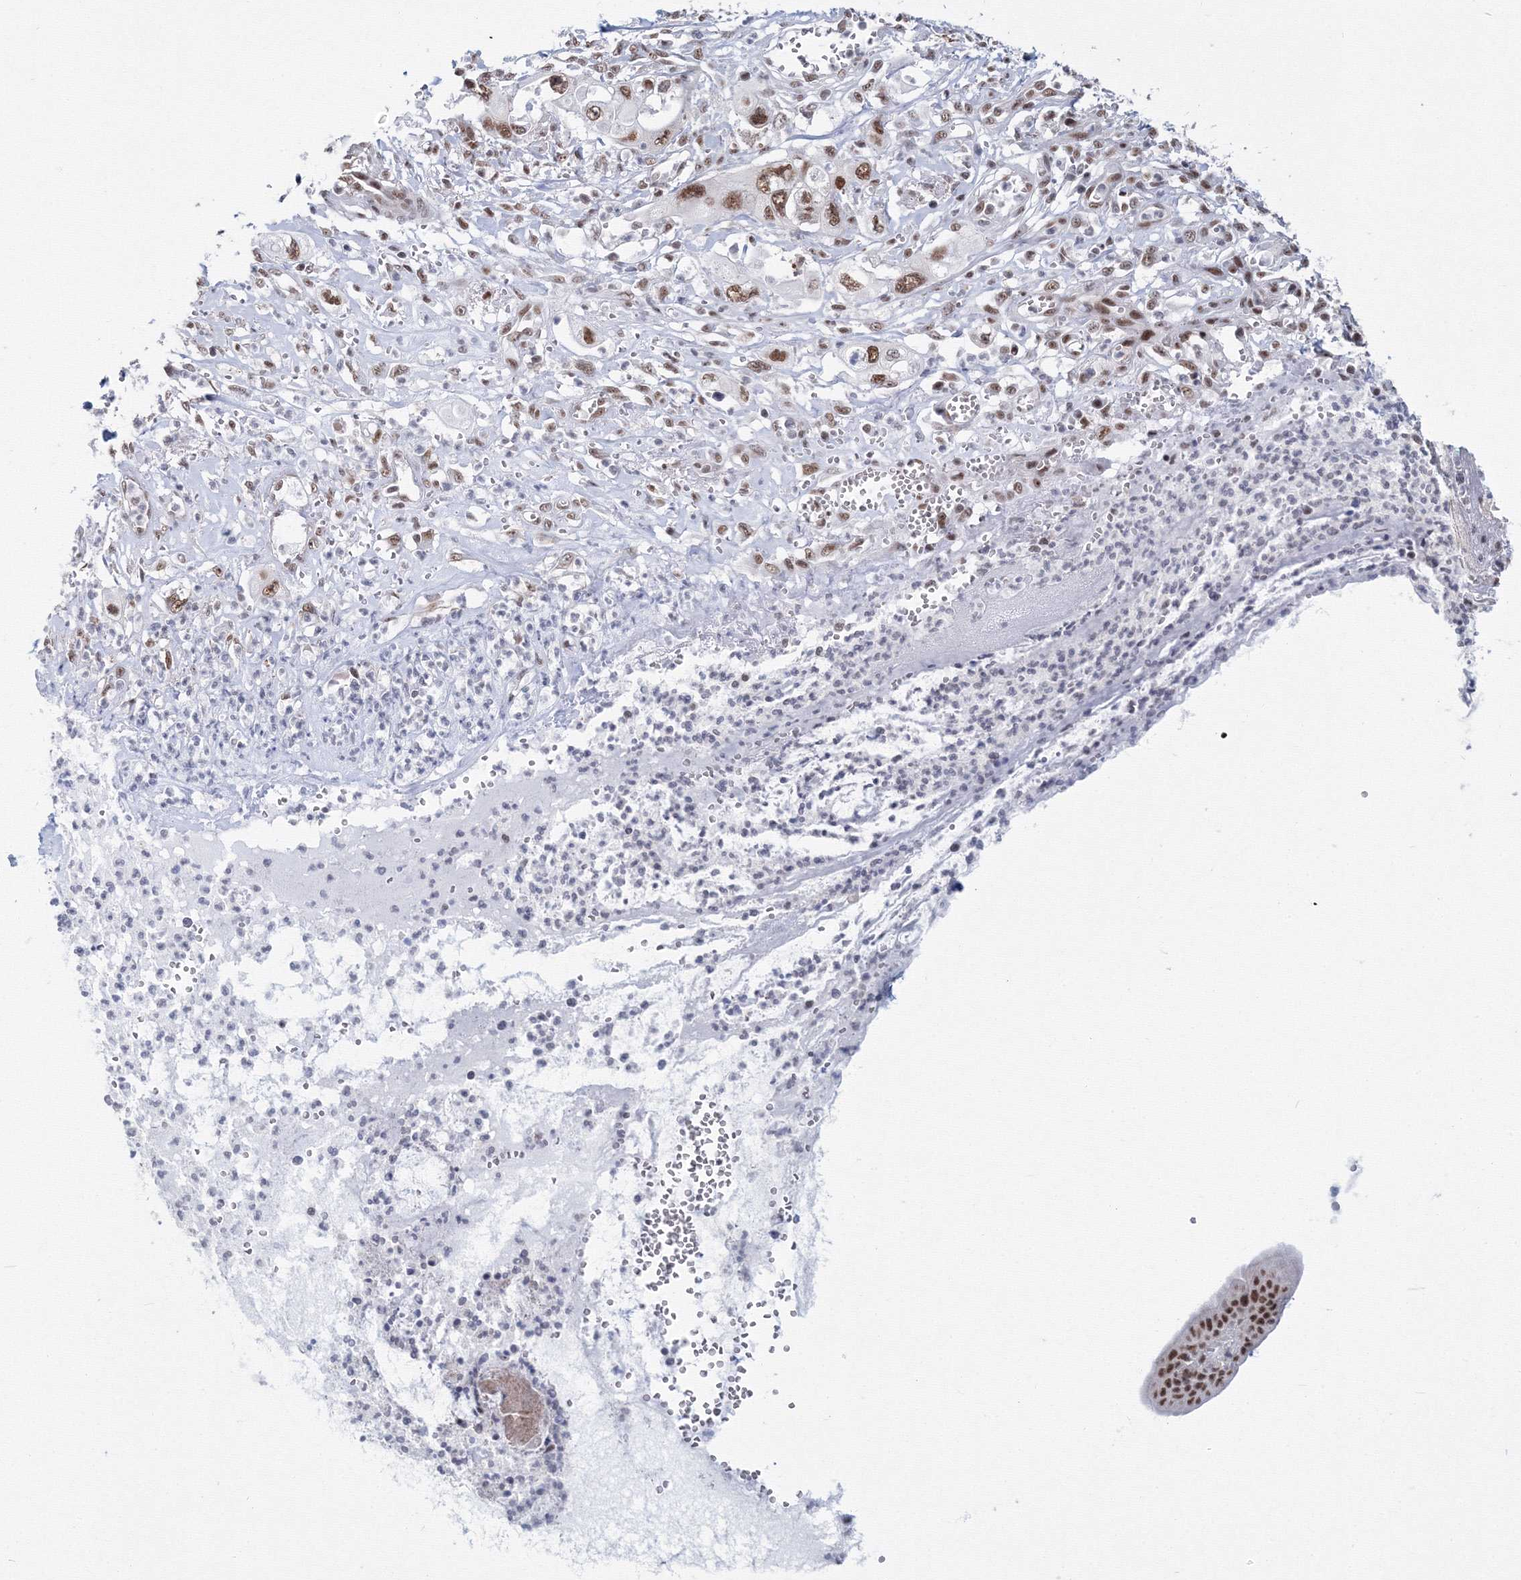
{"staining": {"intensity": "moderate", "quantity": ">75%", "location": "nuclear"}, "tissue": "pancreatic cancer", "cell_type": "Tumor cells", "image_type": "cancer", "snomed": [{"axis": "morphology", "description": "Adenocarcinoma, NOS"}, {"axis": "topography", "description": "Pancreas"}], "caption": "Human pancreatic cancer stained with a protein marker reveals moderate staining in tumor cells.", "gene": "SF3B6", "patient": {"sex": "male", "age": 68}}